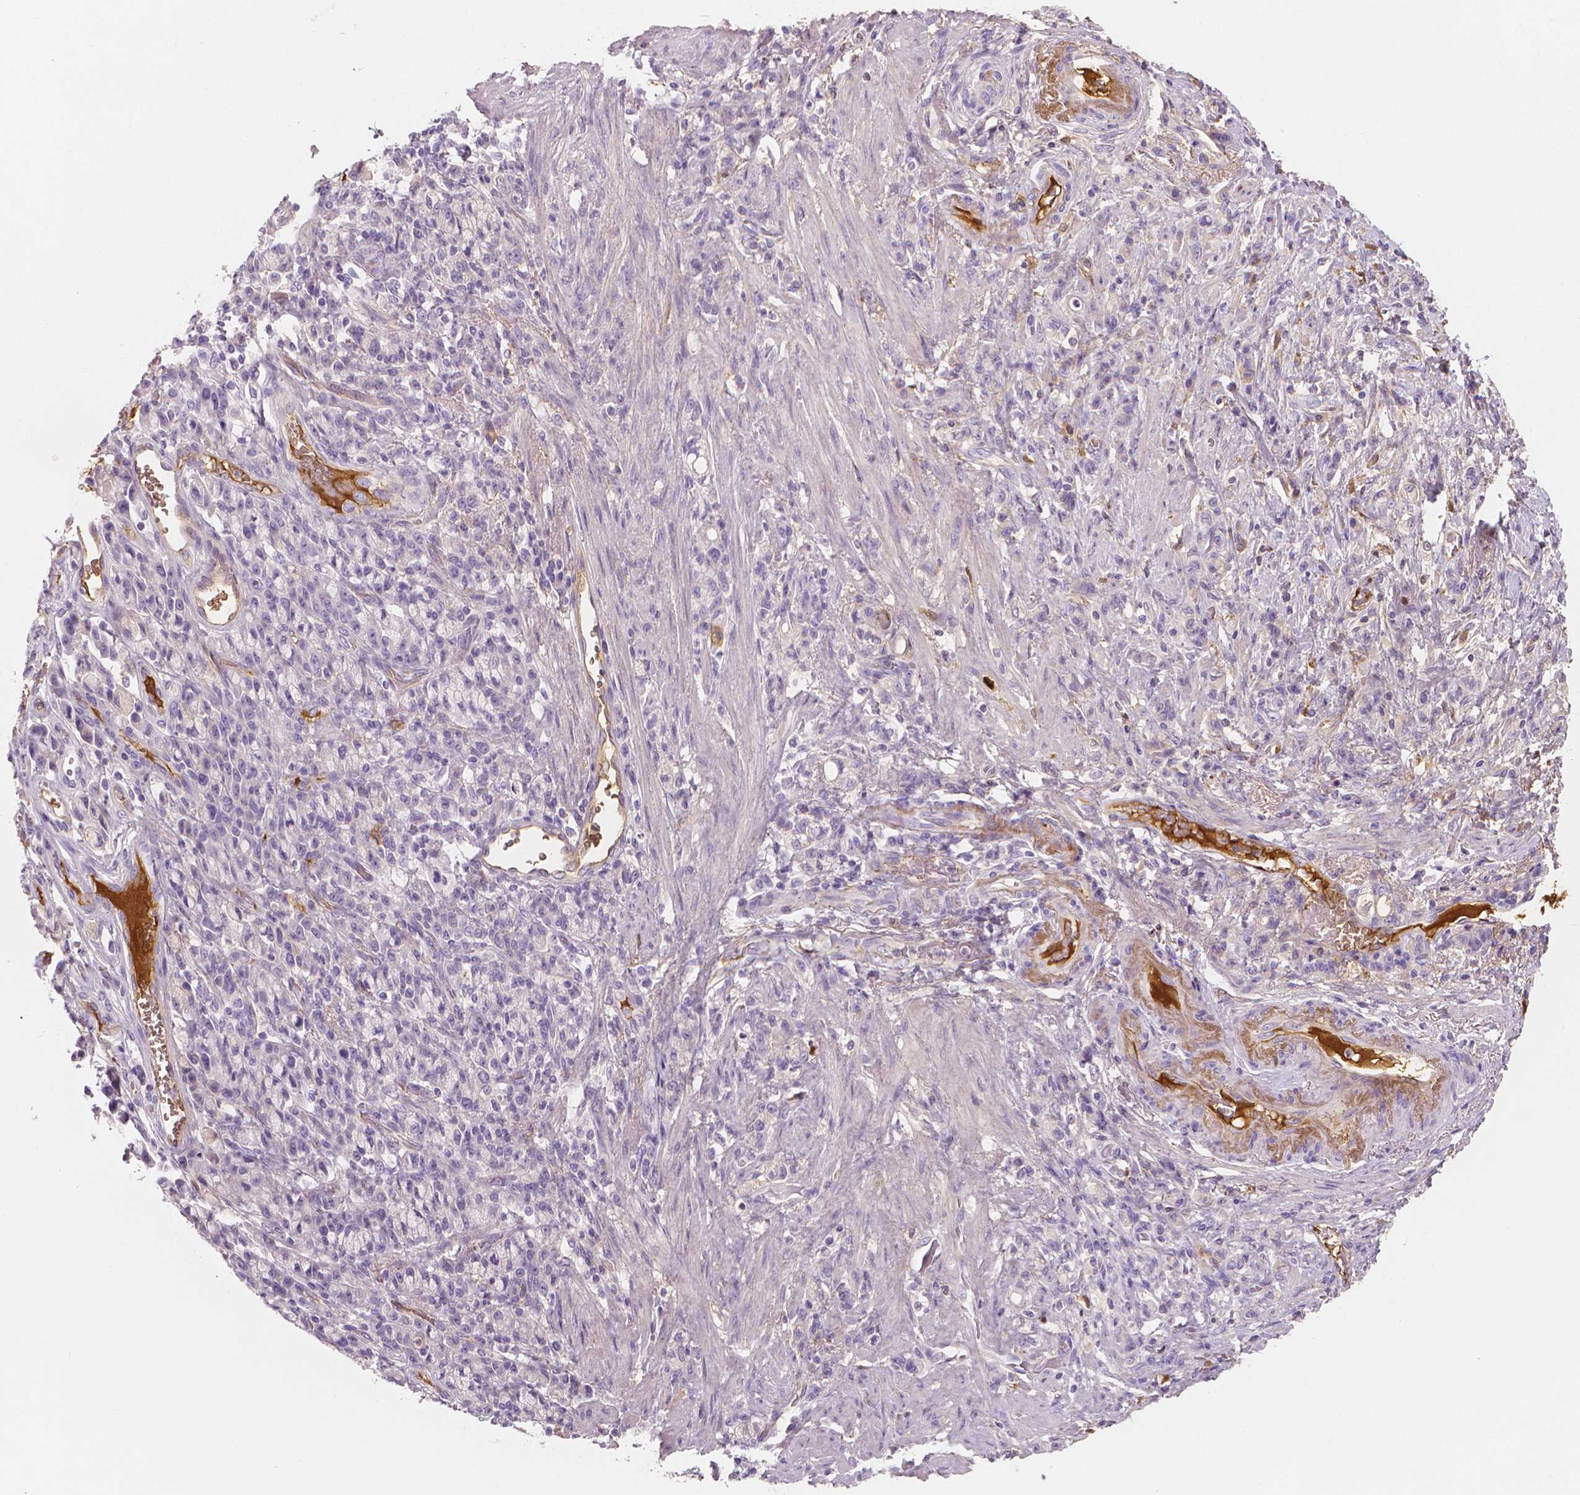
{"staining": {"intensity": "negative", "quantity": "none", "location": "none"}, "tissue": "stomach cancer", "cell_type": "Tumor cells", "image_type": "cancer", "snomed": [{"axis": "morphology", "description": "Adenocarcinoma, NOS"}, {"axis": "topography", "description": "Stomach"}], "caption": "Immunohistochemical staining of human adenocarcinoma (stomach) exhibits no significant staining in tumor cells. (Brightfield microscopy of DAB (3,3'-diaminobenzidine) immunohistochemistry at high magnification).", "gene": "APOA4", "patient": {"sex": "male", "age": 77}}